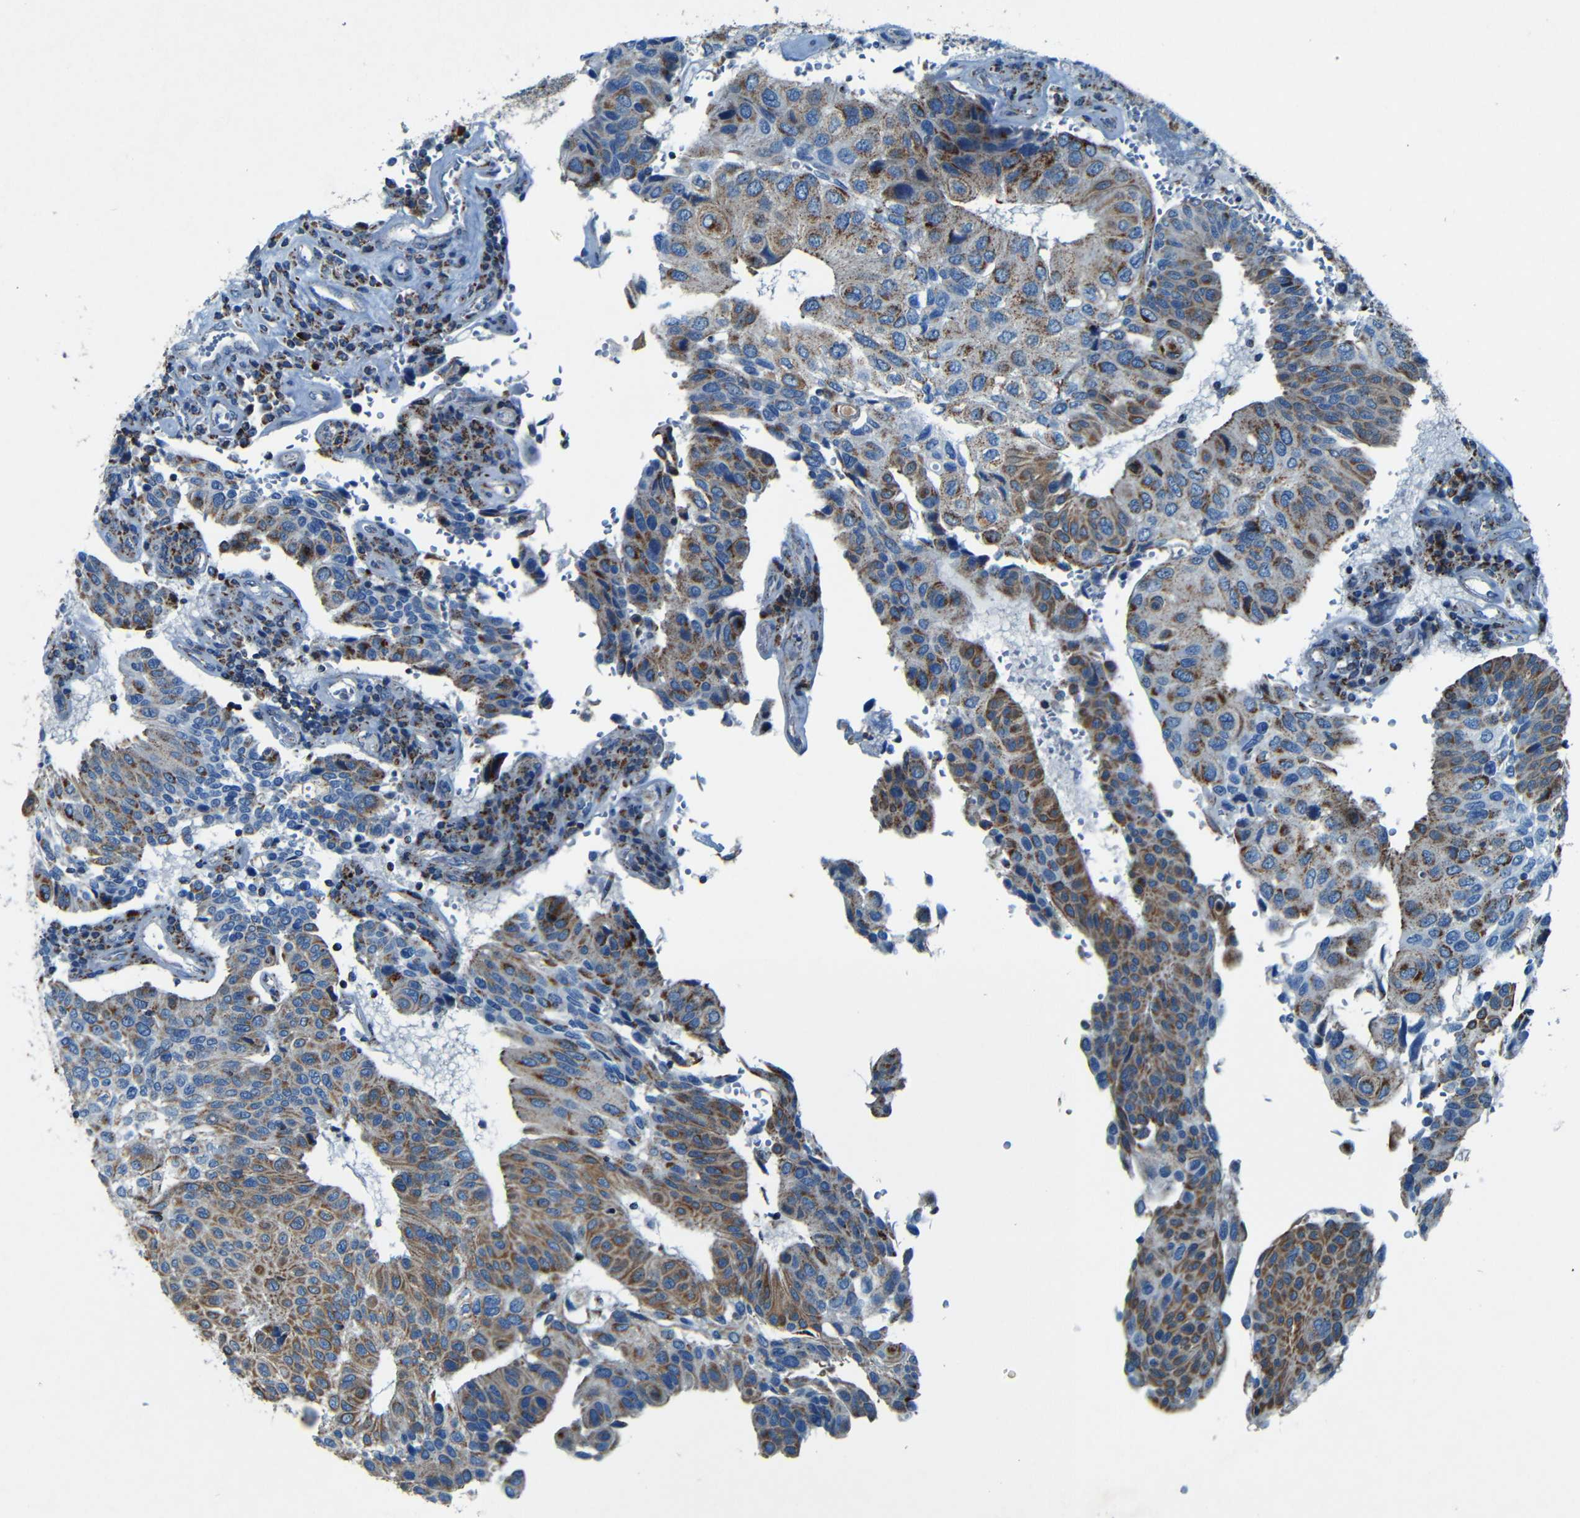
{"staining": {"intensity": "moderate", "quantity": ">75%", "location": "cytoplasmic/membranous"}, "tissue": "urothelial cancer", "cell_type": "Tumor cells", "image_type": "cancer", "snomed": [{"axis": "morphology", "description": "Urothelial carcinoma, High grade"}, {"axis": "topography", "description": "Urinary bladder"}], "caption": "Protein staining exhibits moderate cytoplasmic/membranous staining in about >75% of tumor cells in urothelial cancer.", "gene": "WSCD2", "patient": {"sex": "male", "age": 66}}